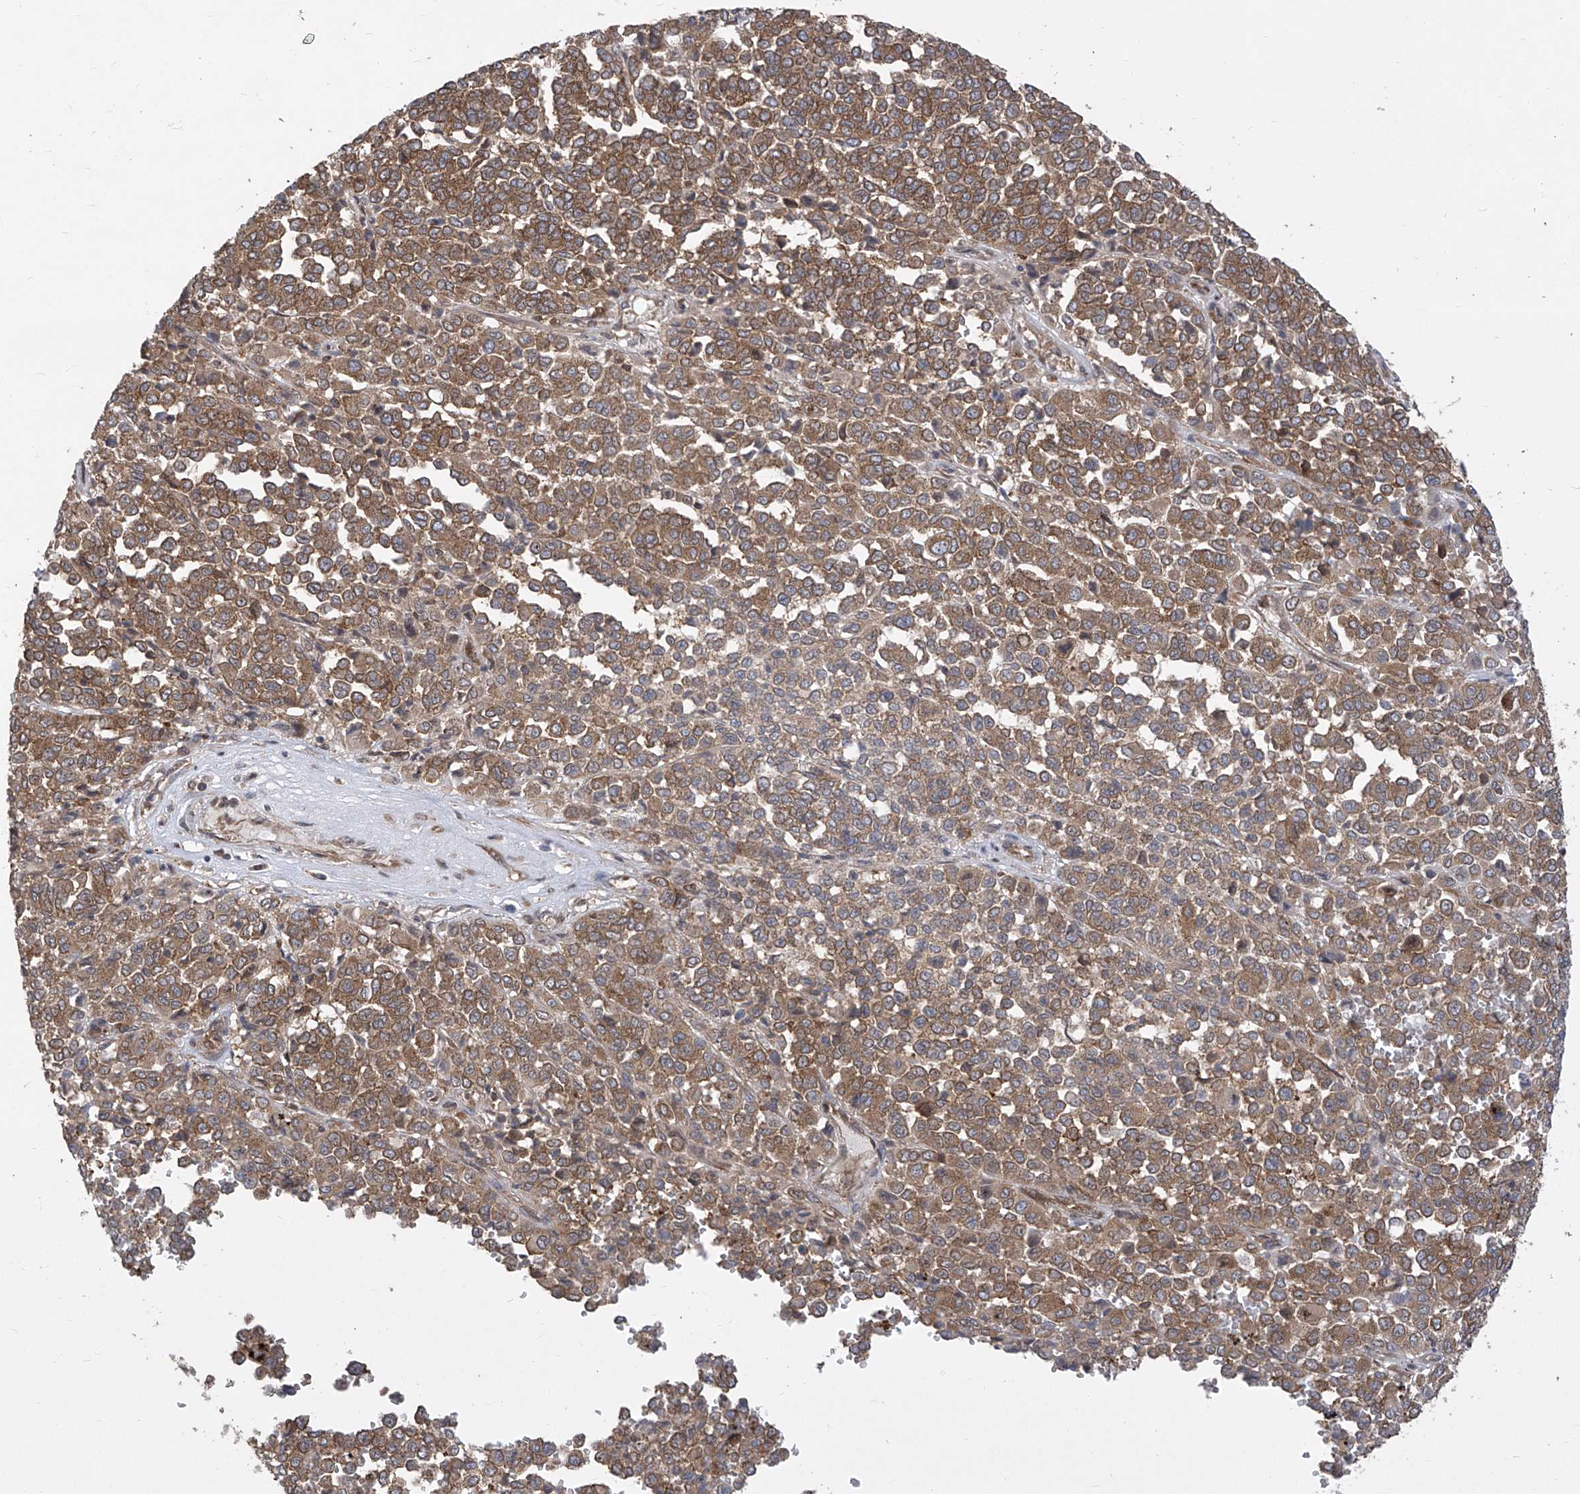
{"staining": {"intensity": "moderate", "quantity": ">75%", "location": "cytoplasmic/membranous"}, "tissue": "melanoma", "cell_type": "Tumor cells", "image_type": "cancer", "snomed": [{"axis": "morphology", "description": "Malignant melanoma, Metastatic site"}, {"axis": "topography", "description": "Pancreas"}], "caption": "Protein staining of melanoma tissue exhibits moderate cytoplasmic/membranous positivity in about >75% of tumor cells. The staining was performed using DAB (3,3'-diaminobenzidine), with brown indicating positive protein expression. Nuclei are stained blue with hematoxylin.", "gene": "EIF3M", "patient": {"sex": "female", "age": 30}}